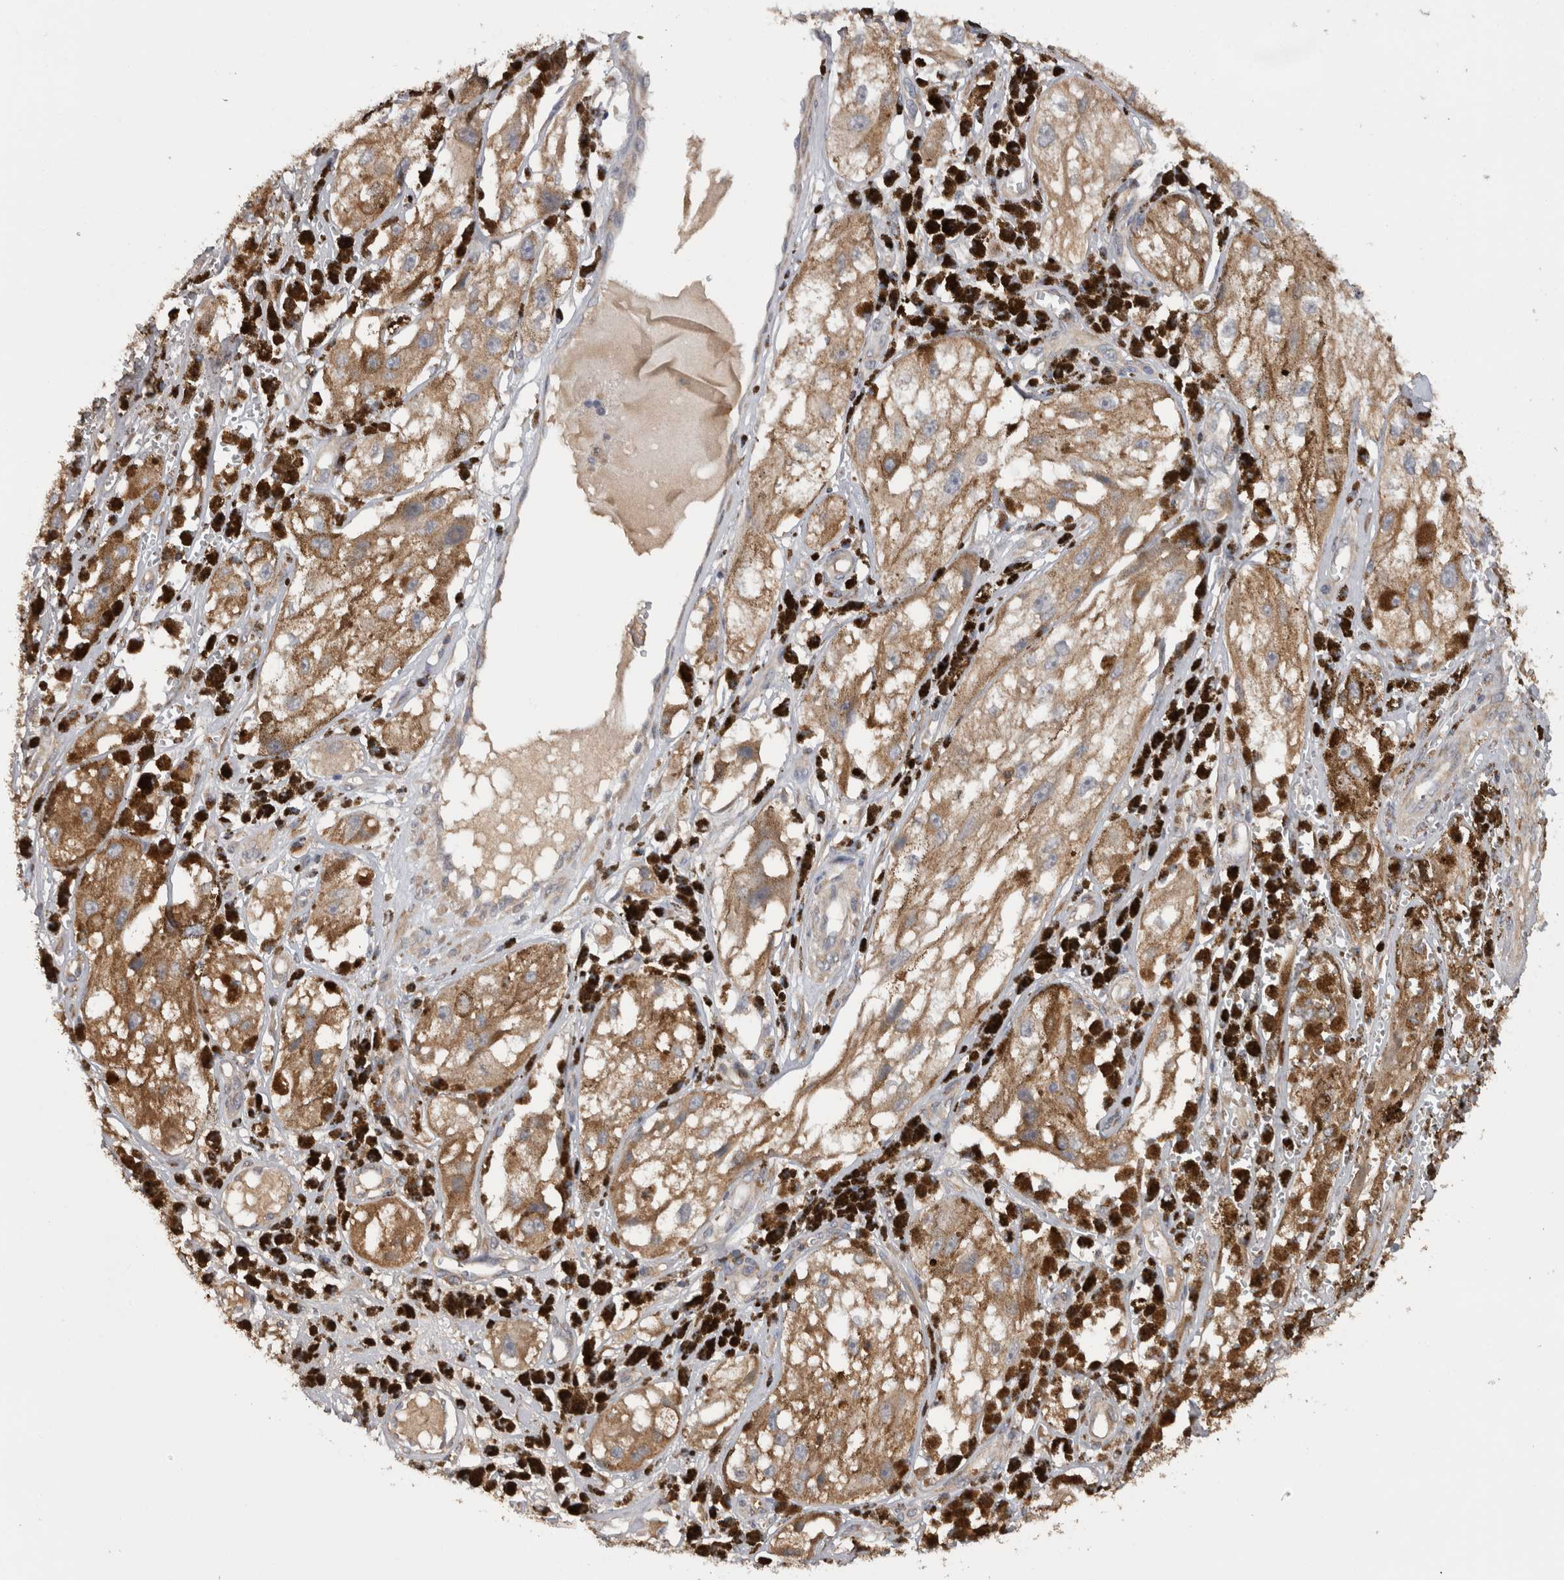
{"staining": {"intensity": "weak", "quantity": ">75%", "location": "cytoplasmic/membranous"}, "tissue": "melanoma", "cell_type": "Tumor cells", "image_type": "cancer", "snomed": [{"axis": "morphology", "description": "Malignant melanoma, NOS"}, {"axis": "topography", "description": "Skin"}], "caption": "An image of human malignant melanoma stained for a protein reveals weak cytoplasmic/membranous brown staining in tumor cells.", "gene": "TMED7", "patient": {"sex": "male", "age": 88}}